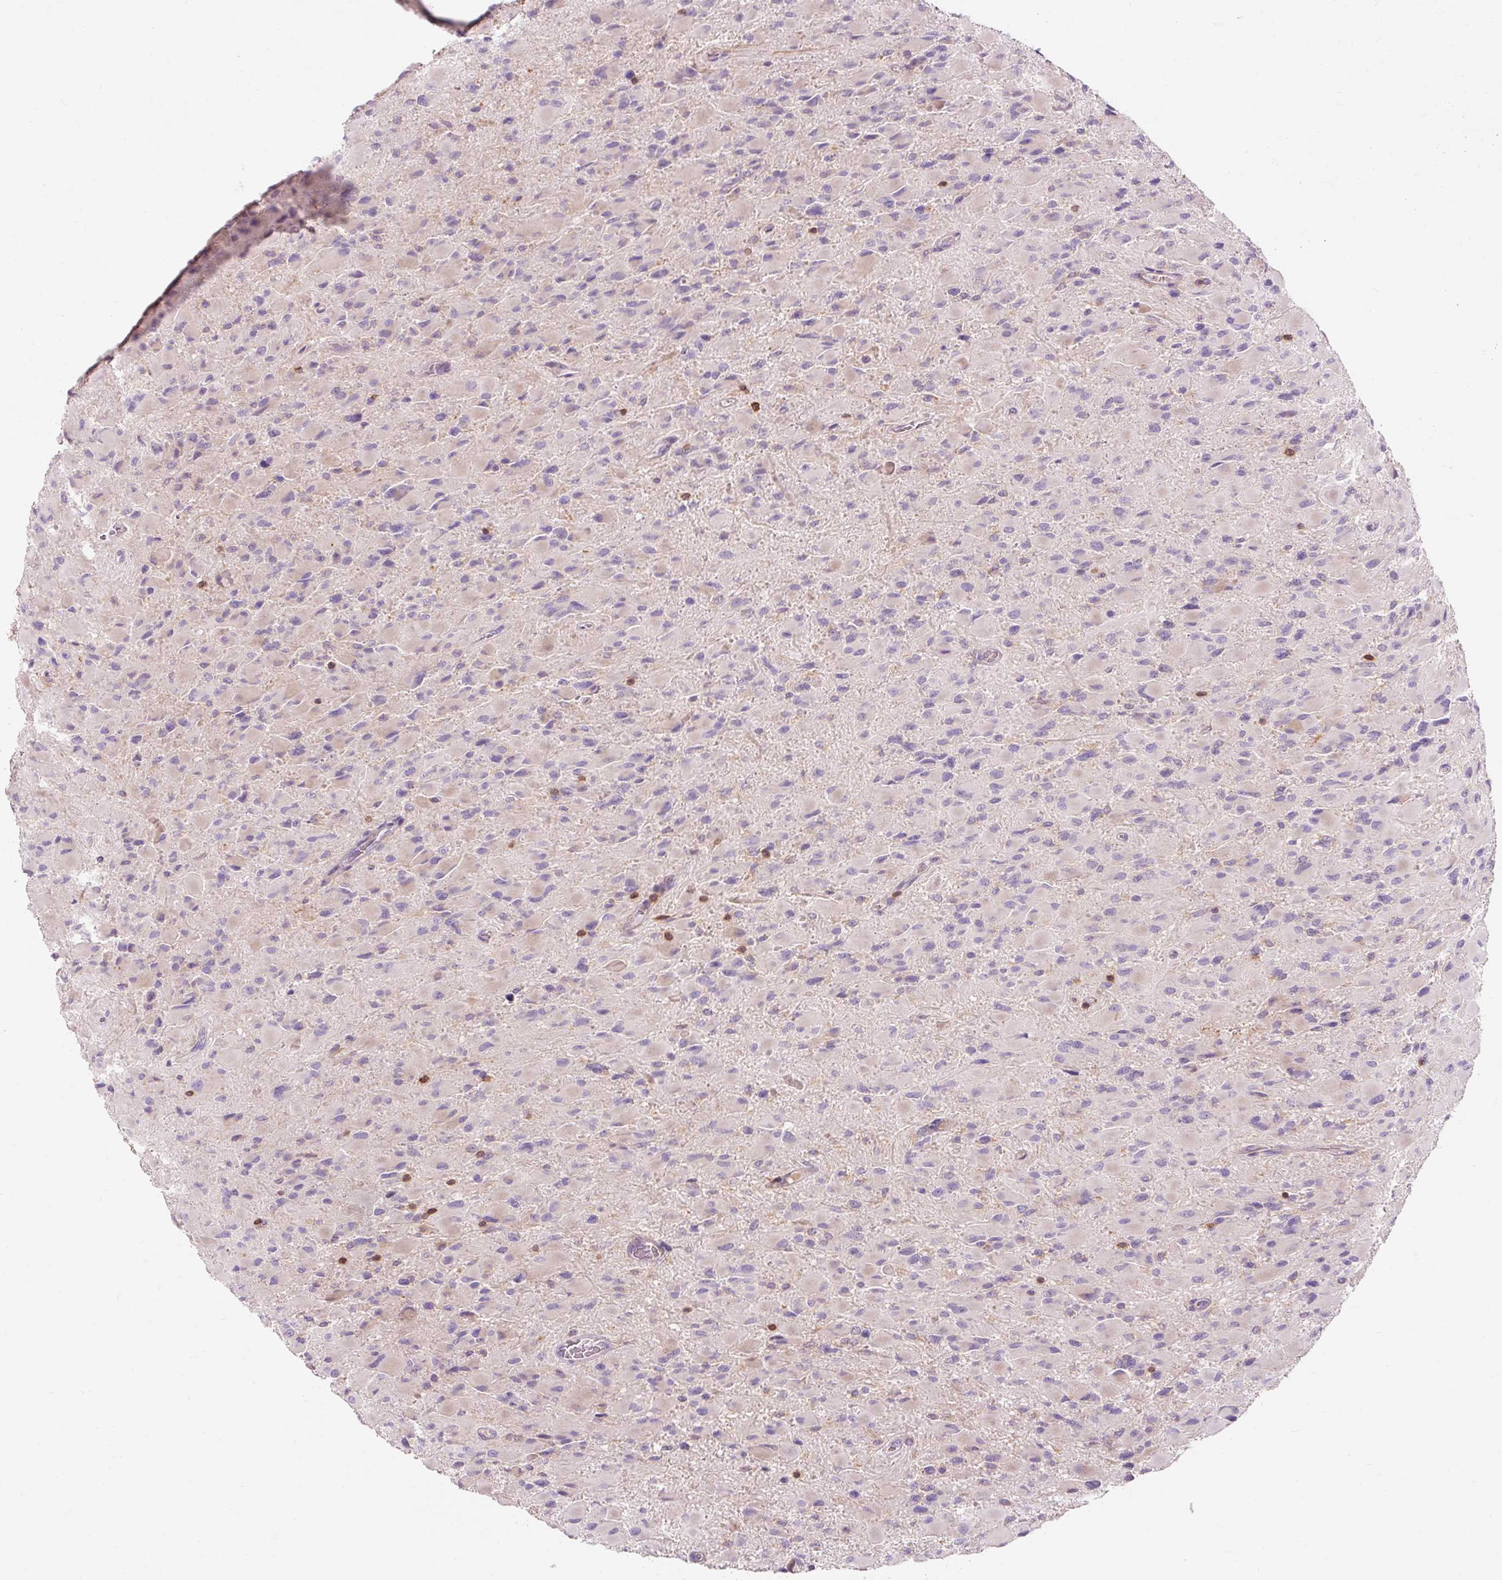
{"staining": {"intensity": "negative", "quantity": "none", "location": "none"}, "tissue": "glioma", "cell_type": "Tumor cells", "image_type": "cancer", "snomed": [{"axis": "morphology", "description": "Glioma, malignant, High grade"}, {"axis": "topography", "description": "Cerebral cortex"}], "caption": "This is an immunohistochemistry image of human glioma. There is no expression in tumor cells.", "gene": "TIGD2", "patient": {"sex": "female", "age": 36}}